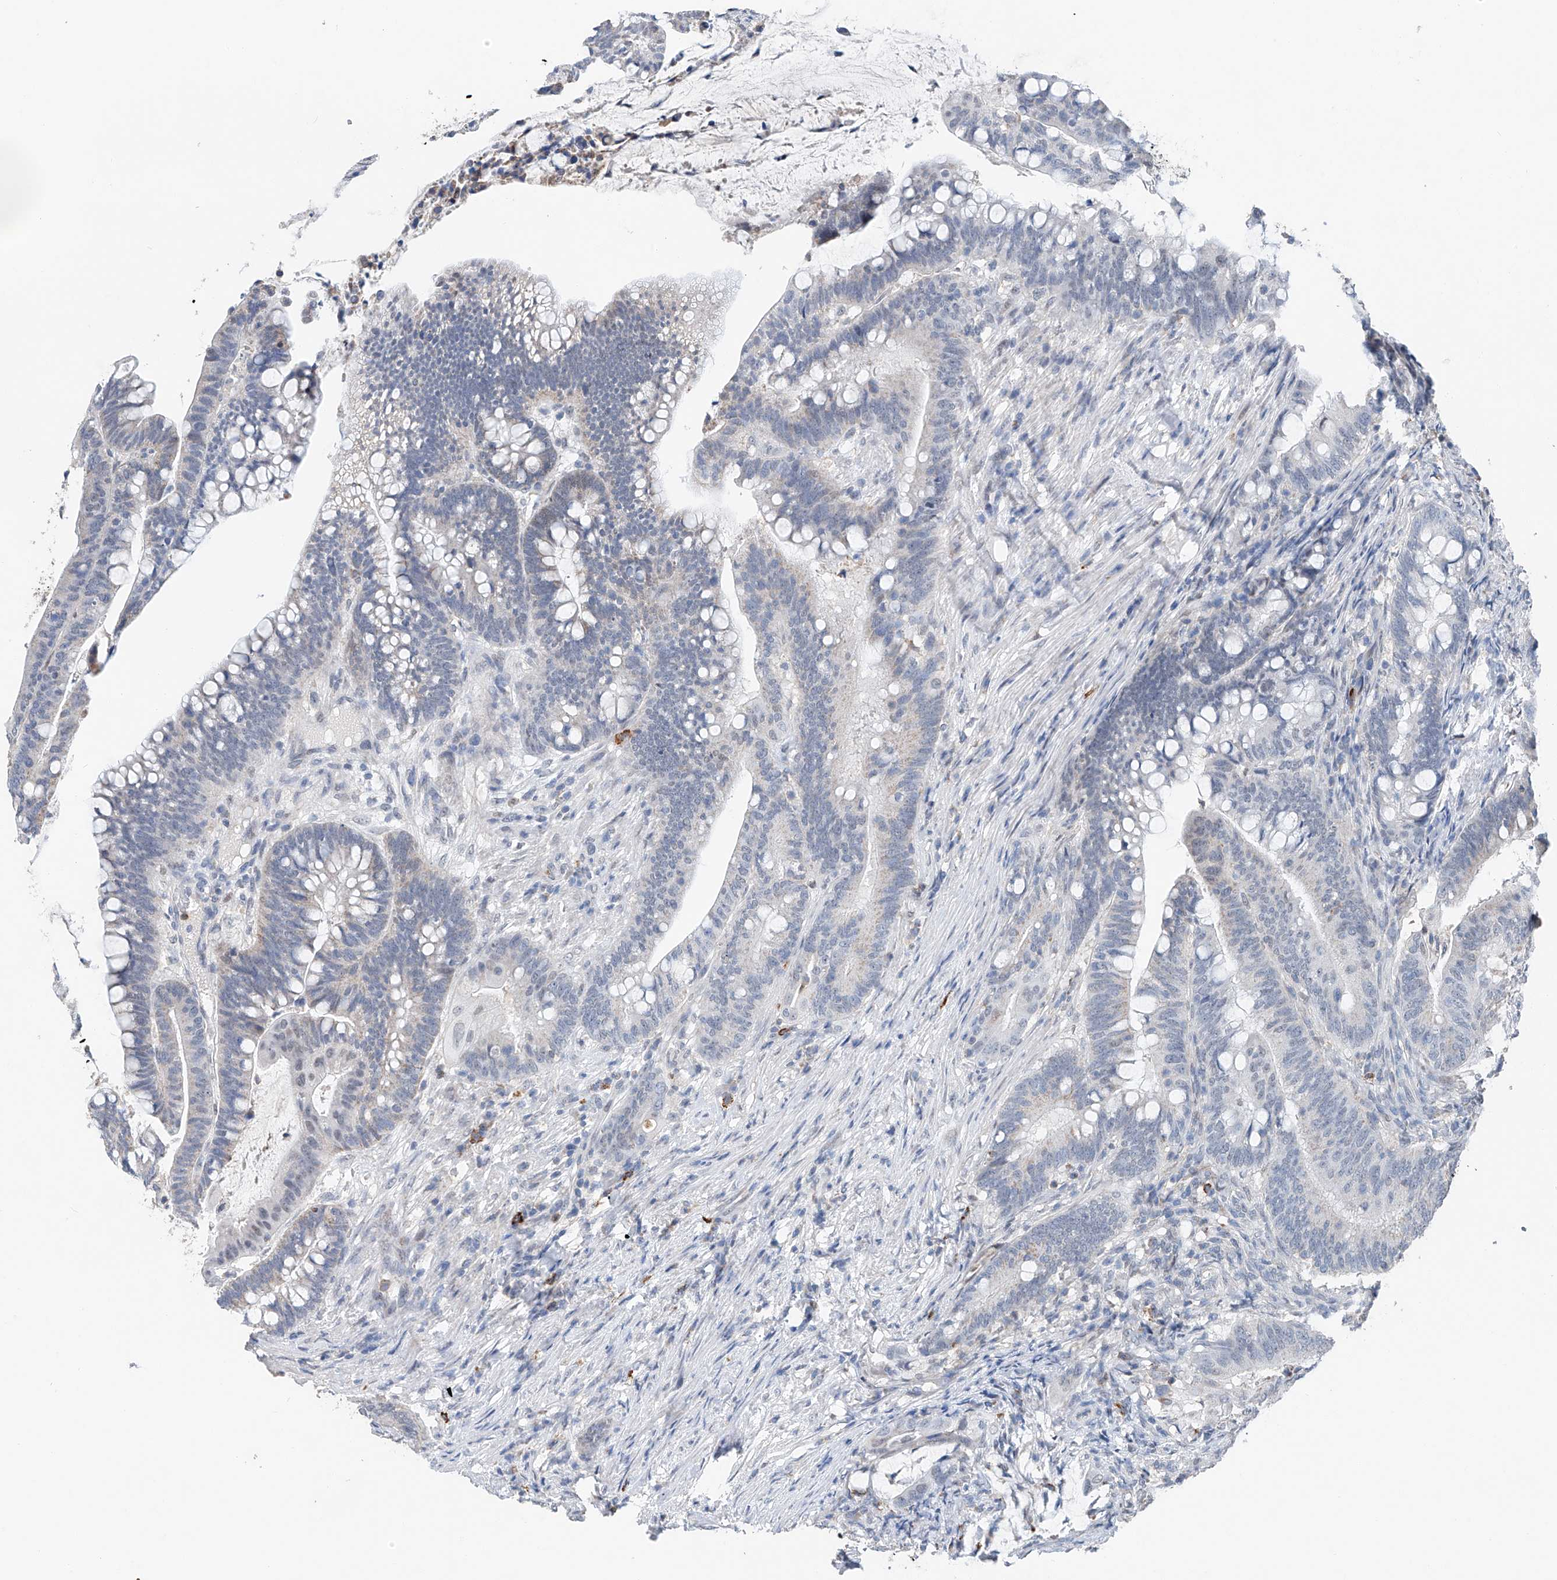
{"staining": {"intensity": "negative", "quantity": "none", "location": "none"}, "tissue": "colorectal cancer", "cell_type": "Tumor cells", "image_type": "cancer", "snomed": [{"axis": "morphology", "description": "Adenocarcinoma, NOS"}, {"axis": "topography", "description": "Colon"}], "caption": "Image shows no significant protein positivity in tumor cells of colorectal cancer (adenocarcinoma). Nuclei are stained in blue.", "gene": "KLF15", "patient": {"sex": "female", "age": 66}}